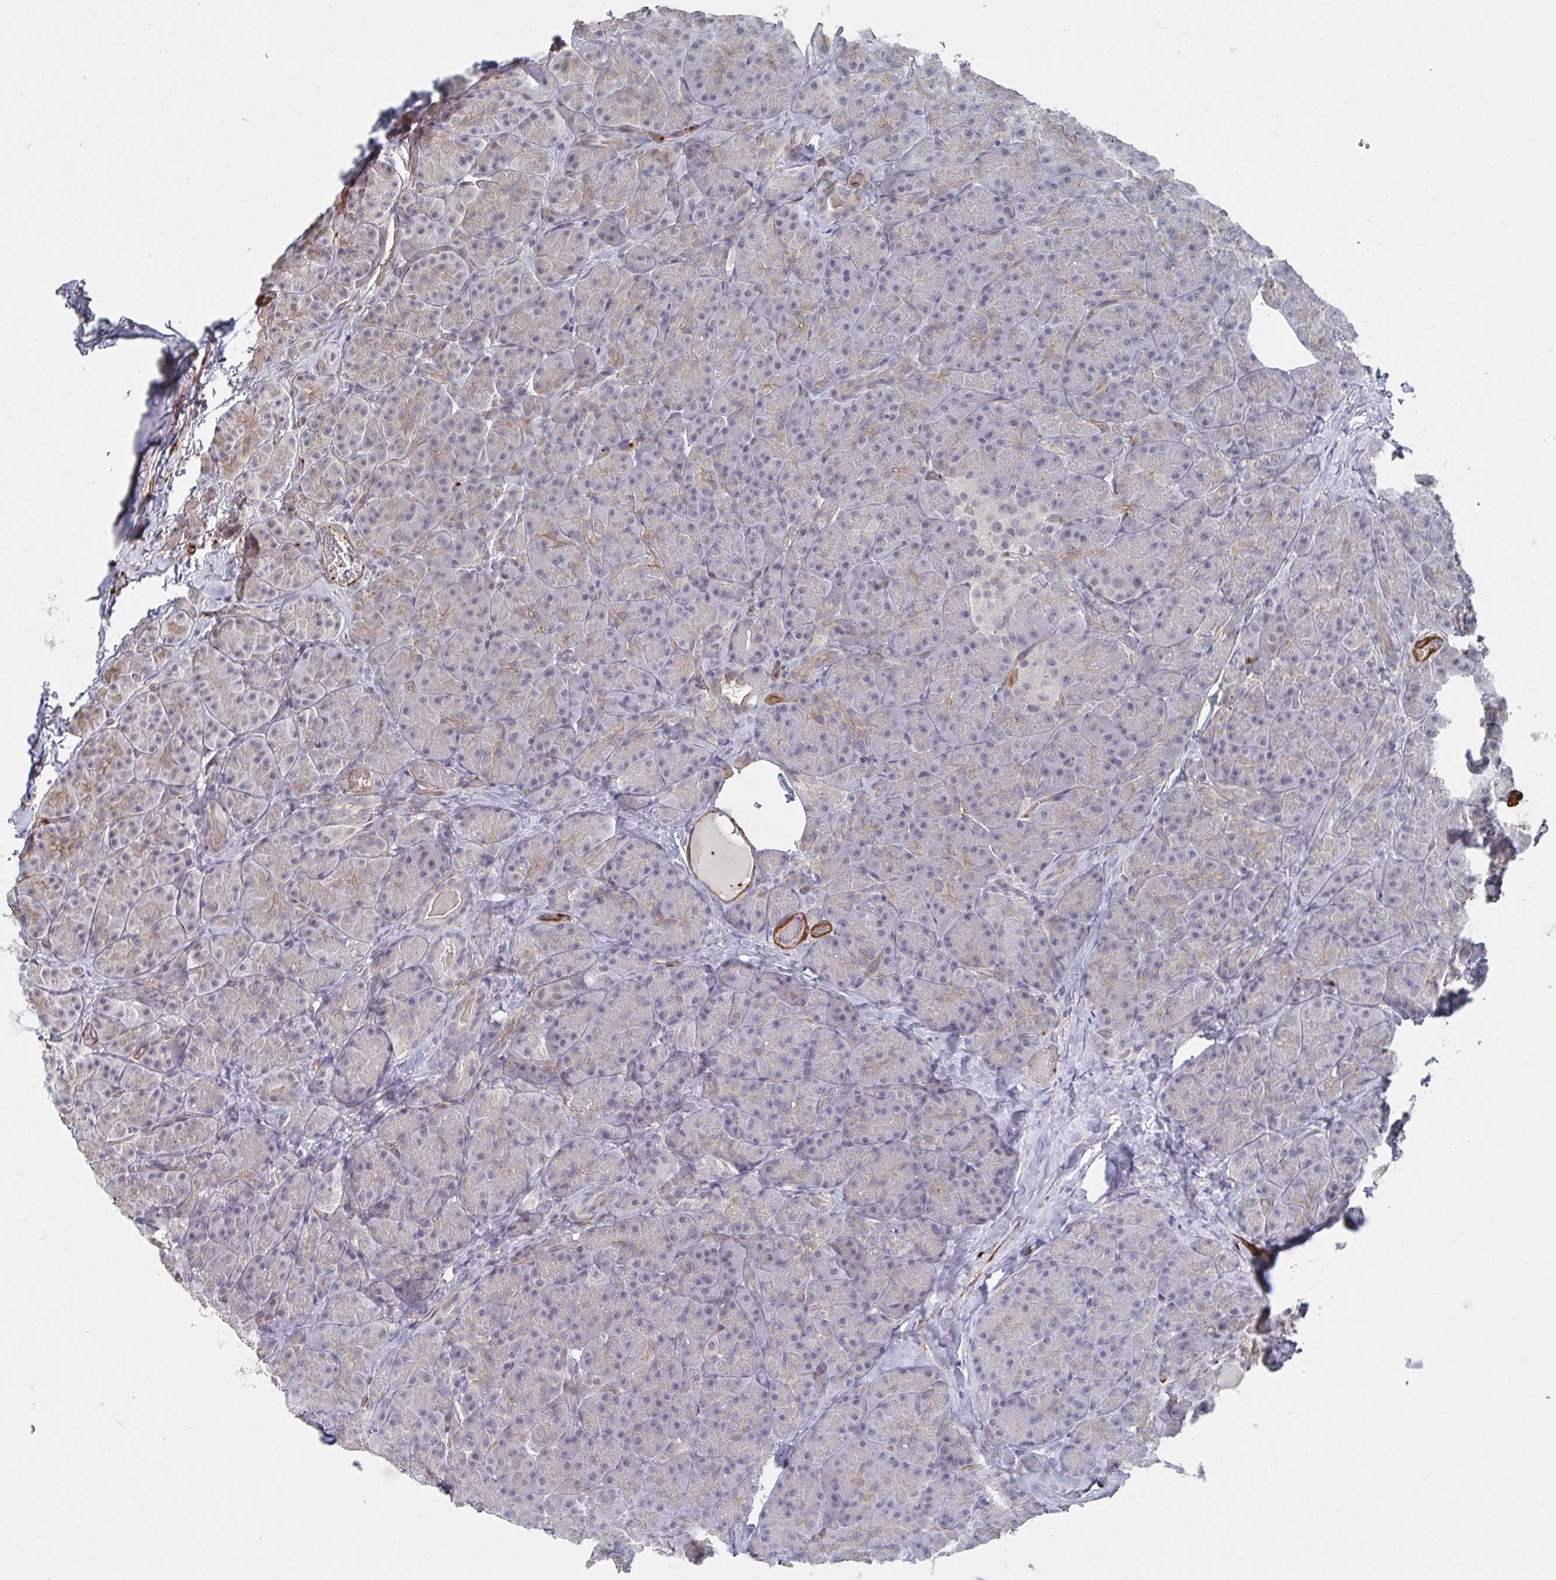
{"staining": {"intensity": "weak", "quantity": "<25%", "location": "cytoplasmic/membranous"}, "tissue": "pancreas", "cell_type": "Exocrine glandular cells", "image_type": "normal", "snomed": [{"axis": "morphology", "description": "Normal tissue, NOS"}, {"axis": "topography", "description": "Pancreas"}], "caption": "Immunohistochemistry (IHC) micrograph of normal human pancreas stained for a protein (brown), which shows no positivity in exocrine glandular cells.", "gene": "NEURL4", "patient": {"sex": "male", "age": 57}}